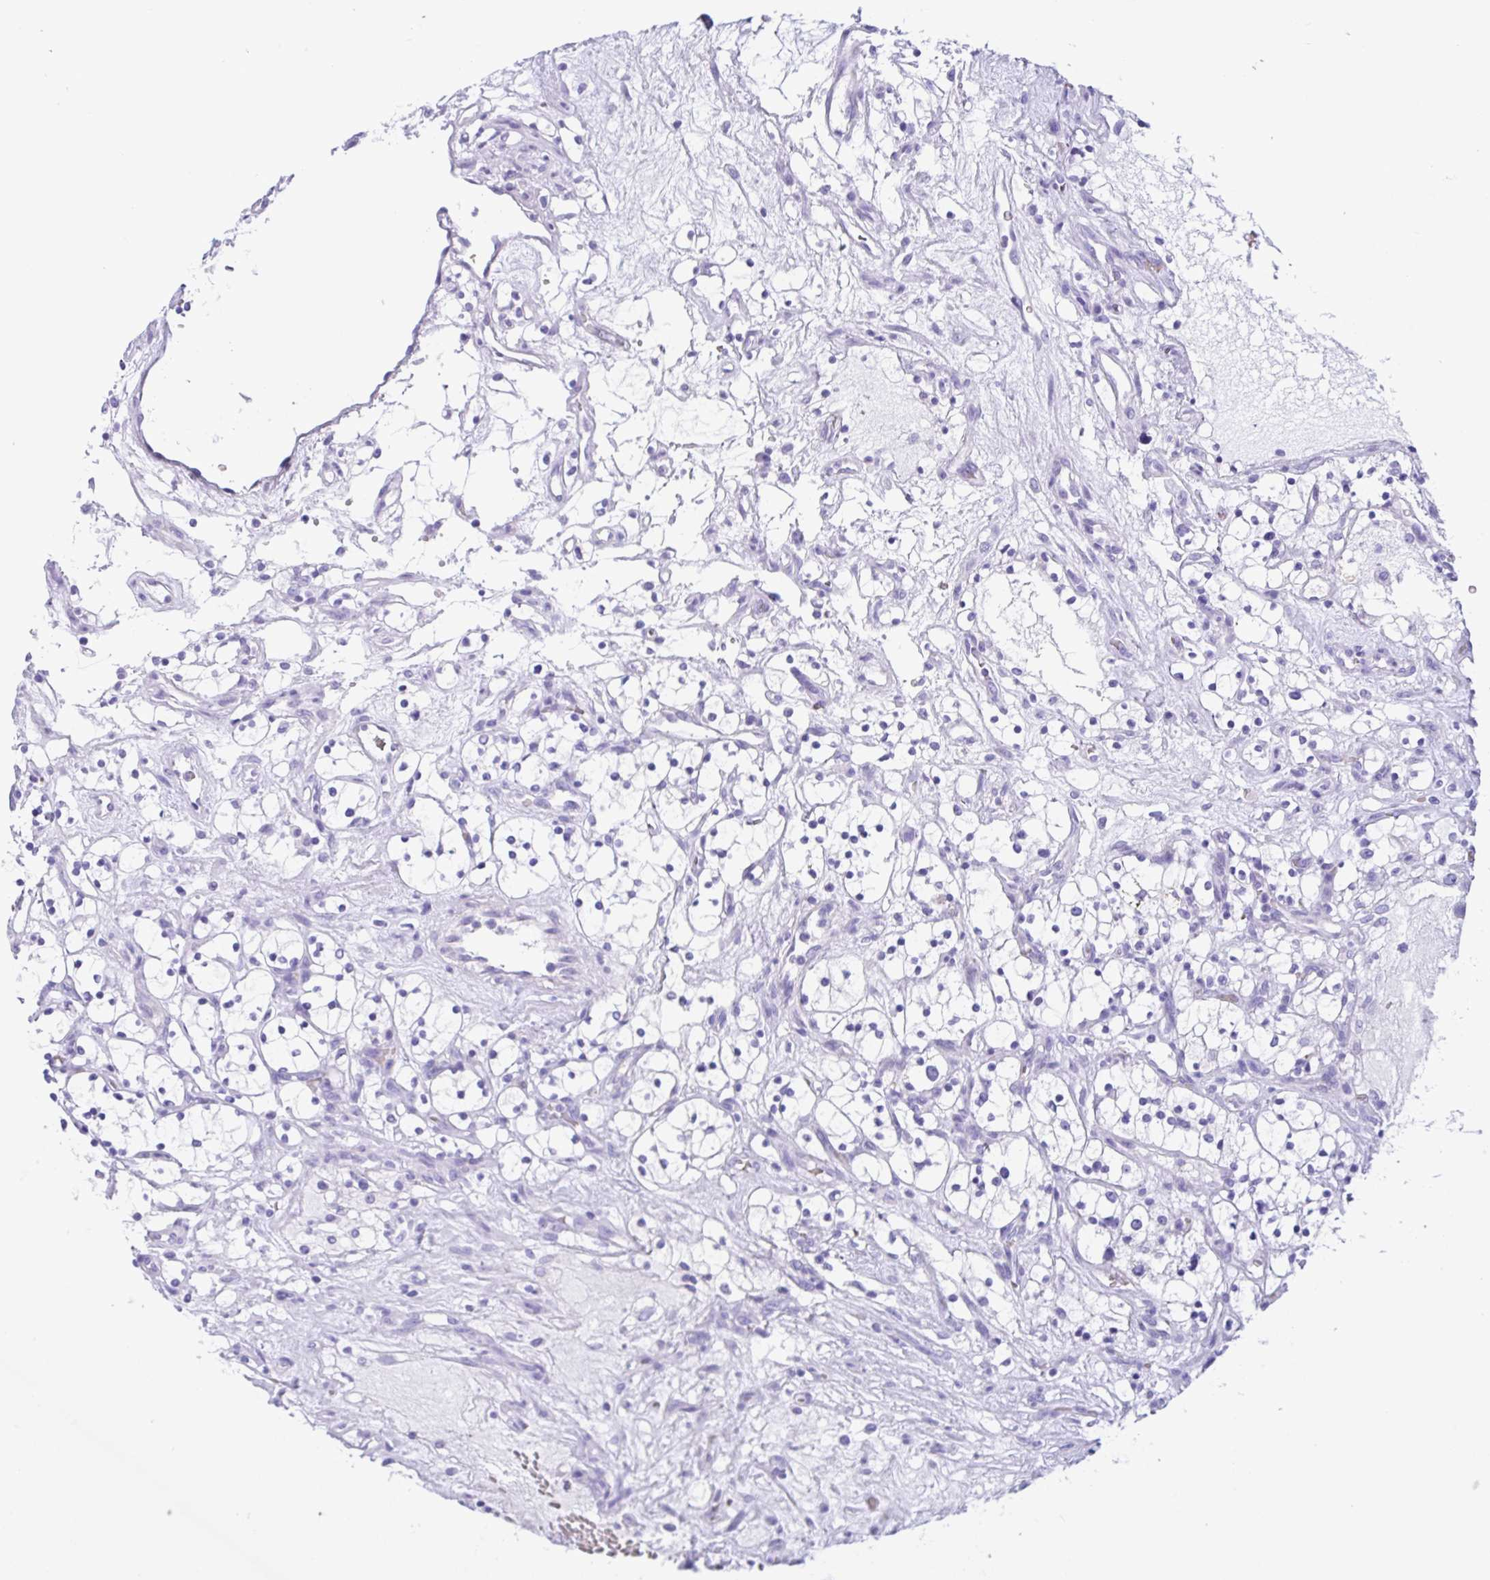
{"staining": {"intensity": "negative", "quantity": "none", "location": "none"}, "tissue": "renal cancer", "cell_type": "Tumor cells", "image_type": "cancer", "snomed": [{"axis": "morphology", "description": "Adenocarcinoma, NOS"}, {"axis": "topography", "description": "Kidney"}], "caption": "High power microscopy image of an IHC image of renal adenocarcinoma, revealing no significant staining in tumor cells.", "gene": "TMEM79", "patient": {"sex": "female", "age": 69}}